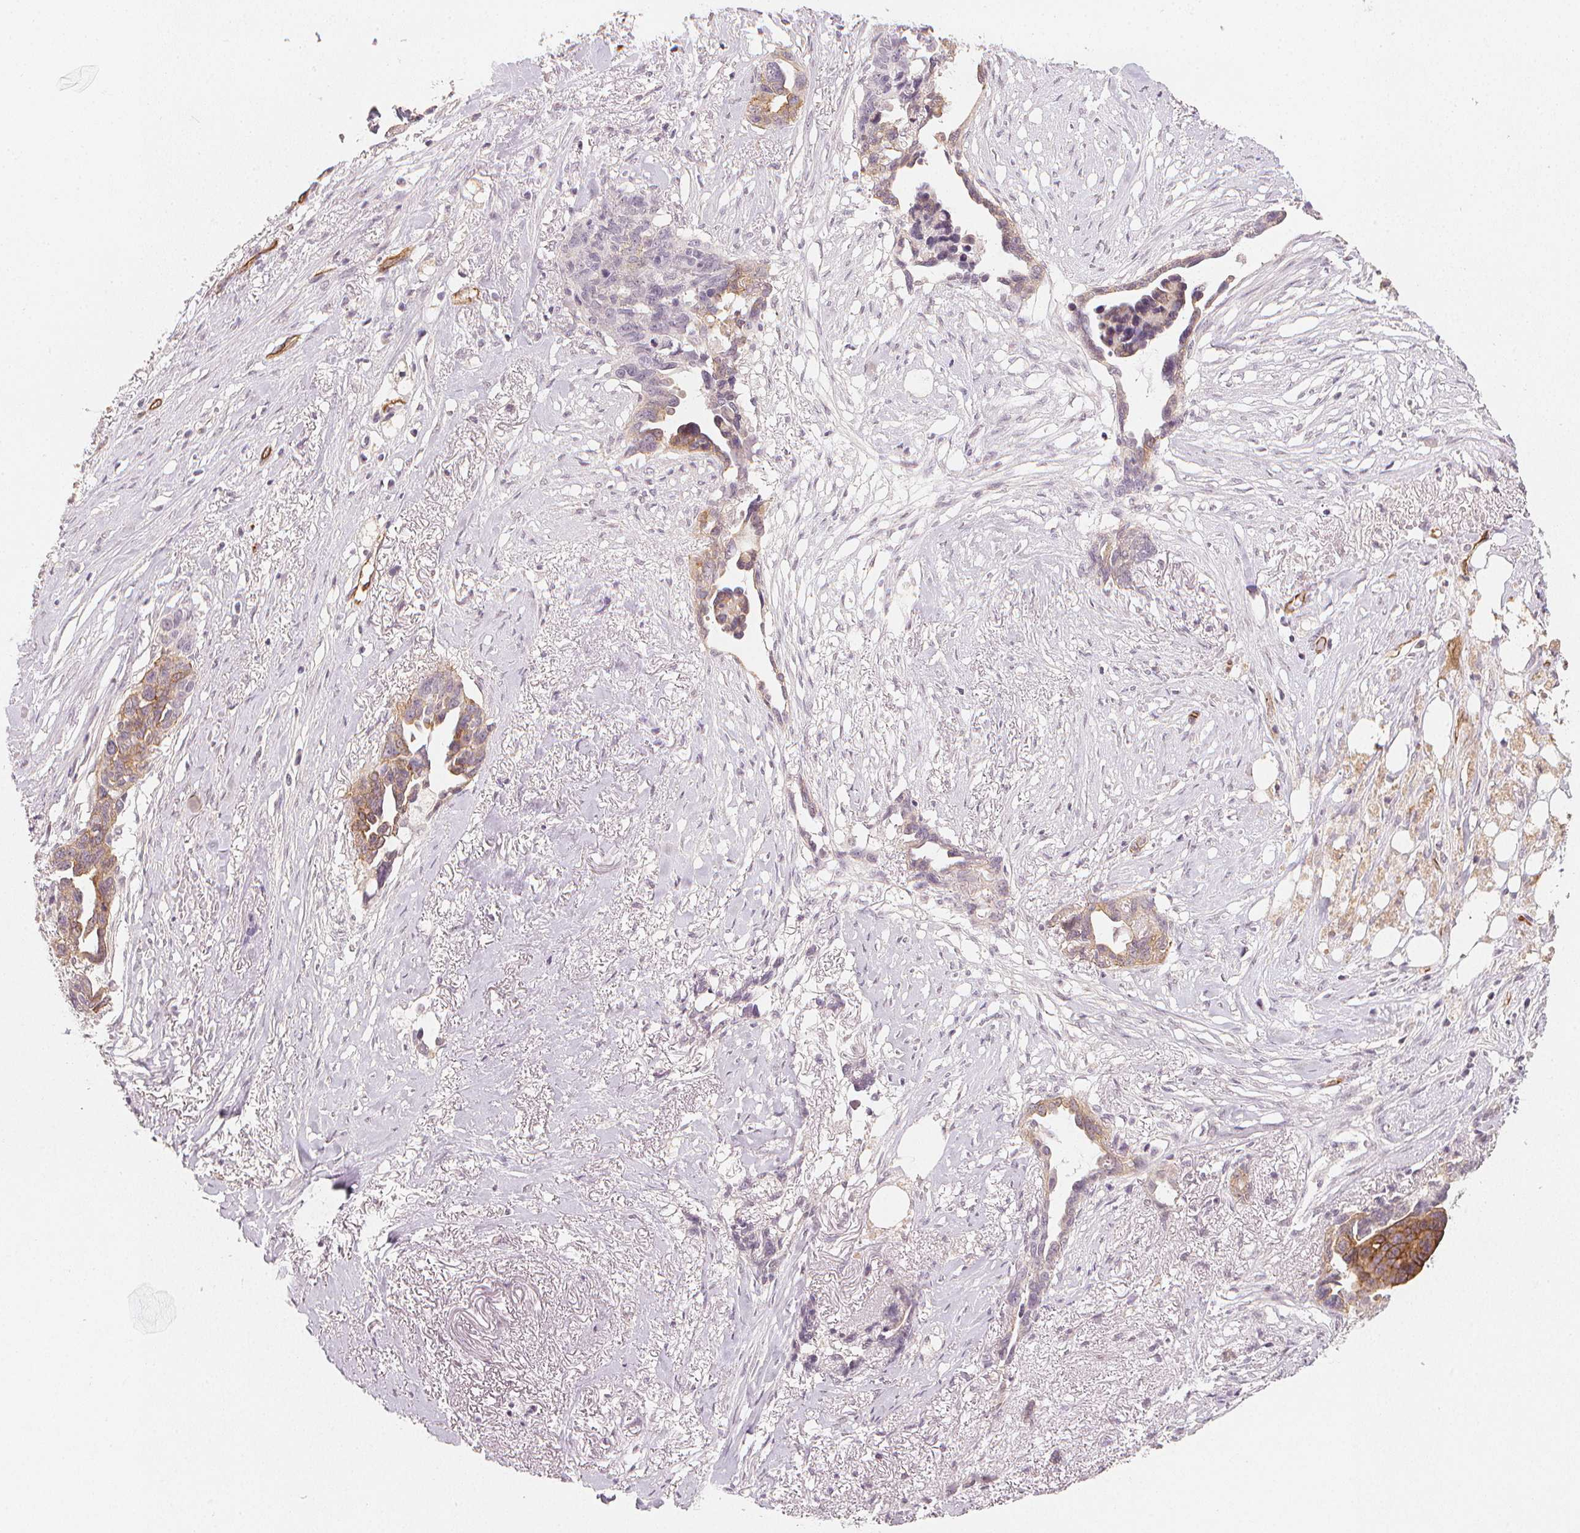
{"staining": {"intensity": "weak", "quantity": "25%-75%", "location": "cytoplasmic/membranous"}, "tissue": "ovarian cancer", "cell_type": "Tumor cells", "image_type": "cancer", "snomed": [{"axis": "morphology", "description": "Cystadenocarcinoma, serous, NOS"}, {"axis": "topography", "description": "Ovary"}], "caption": "Ovarian serous cystadenocarcinoma stained with immunohistochemistry (IHC) reveals weak cytoplasmic/membranous expression in approximately 25%-75% of tumor cells. Ihc stains the protein in brown and the nuclei are stained blue.", "gene": "CIB1", "patient": {"sex": "female", "age": 69}}